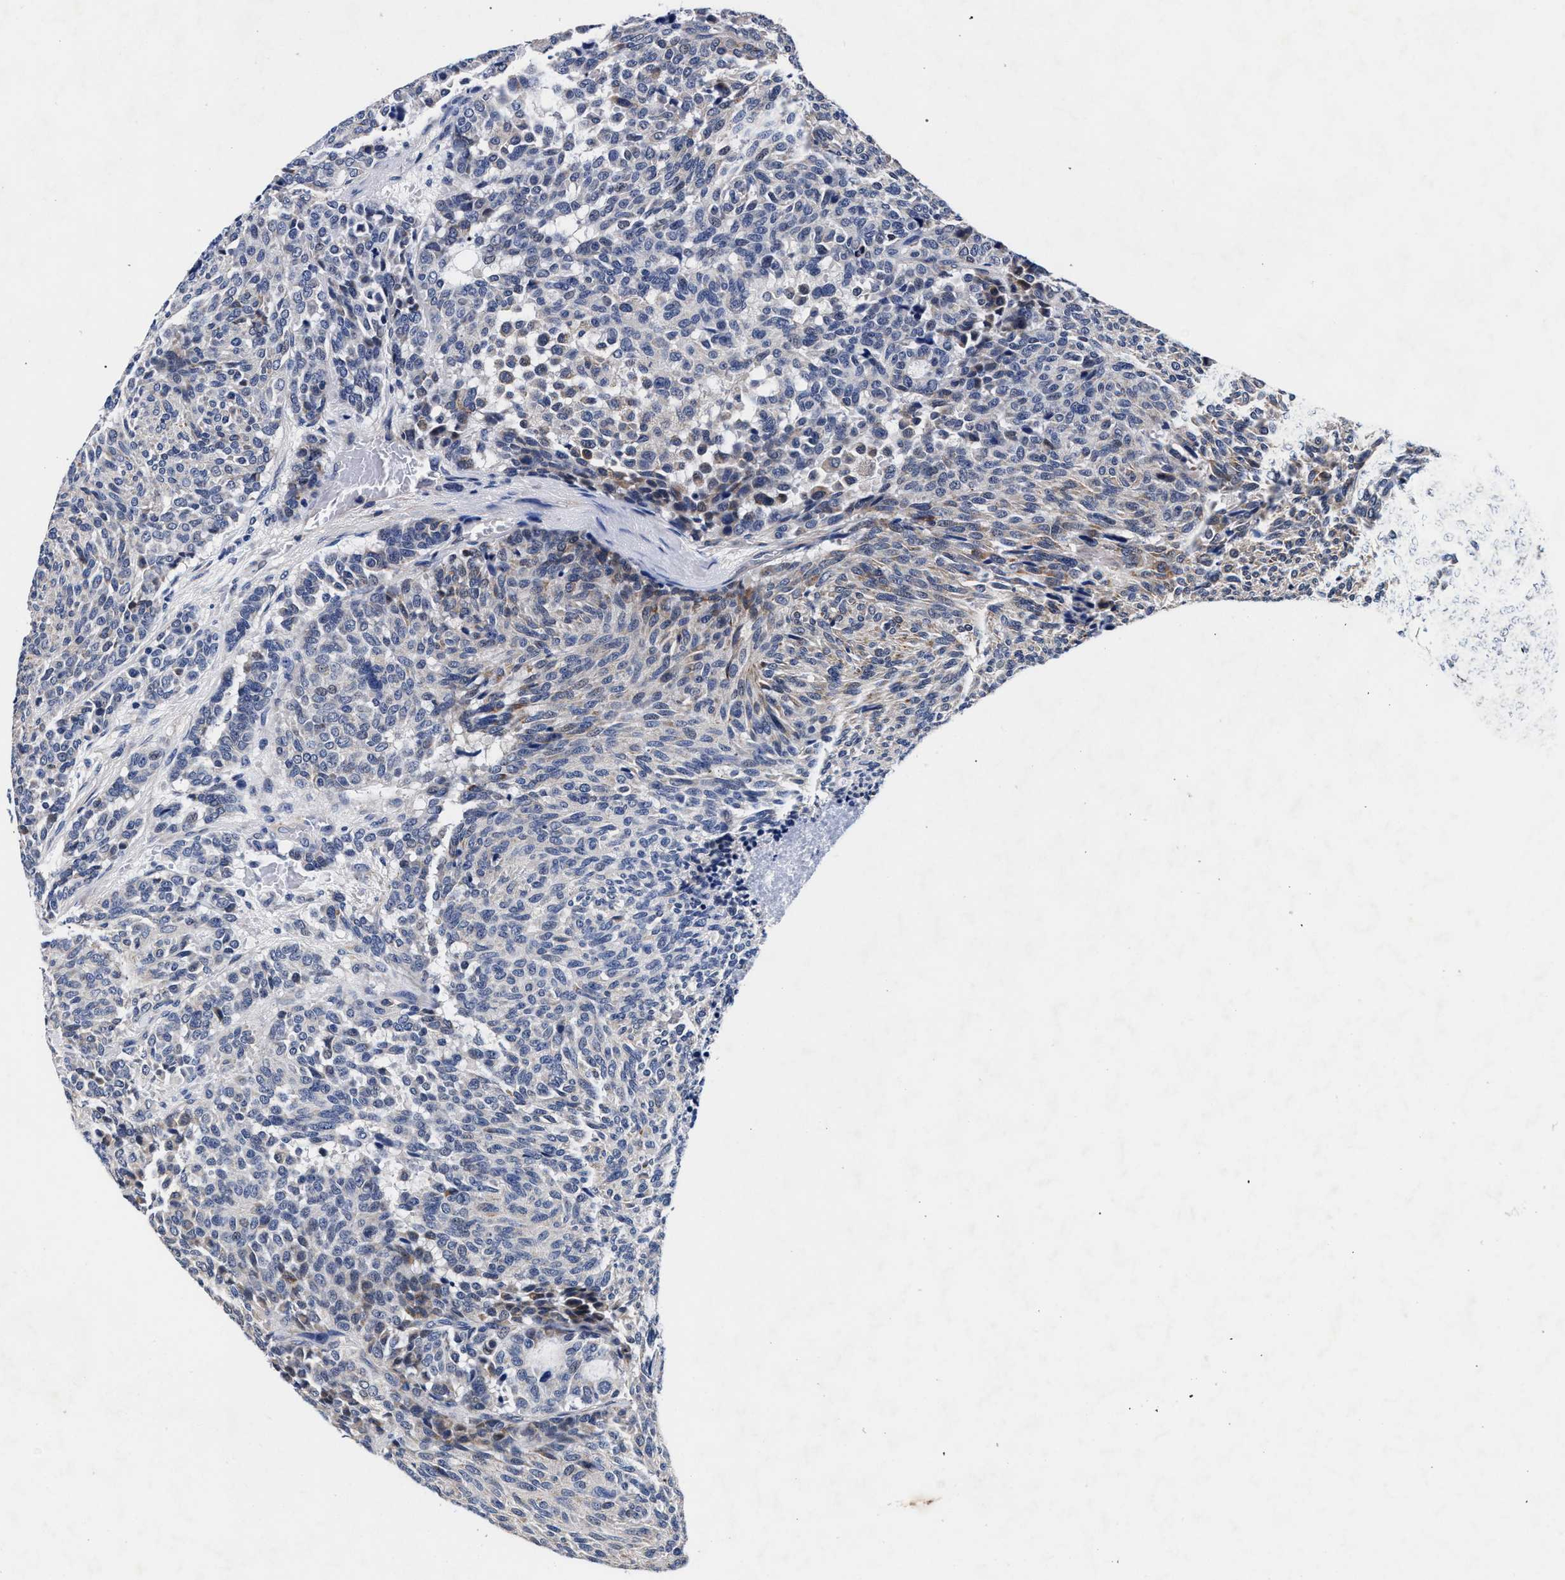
{"staining": {"intensity": "negative", "quantity": "none", "location": "none"}, "tissue": "carcinoid", "cell_type": "Tumor cells", "image_type": "cancer", "snomed": [{"axis": "morphology", "description": "Carcinoid, malignant, NOS"}, {"axis": "topography", "description": "Pancreas"}], "caption": "An image of human malignant carcinoid is negative for staining in tumor cells. Brightfield microscopy of immunohistochemistry stained with DAB (3,3'-diaminobenzidine) (brown) and hematoxylin (blue), captured at high magnification.", "gene": "CFAP95", "patient": {"sex": "female", "age": 54}}